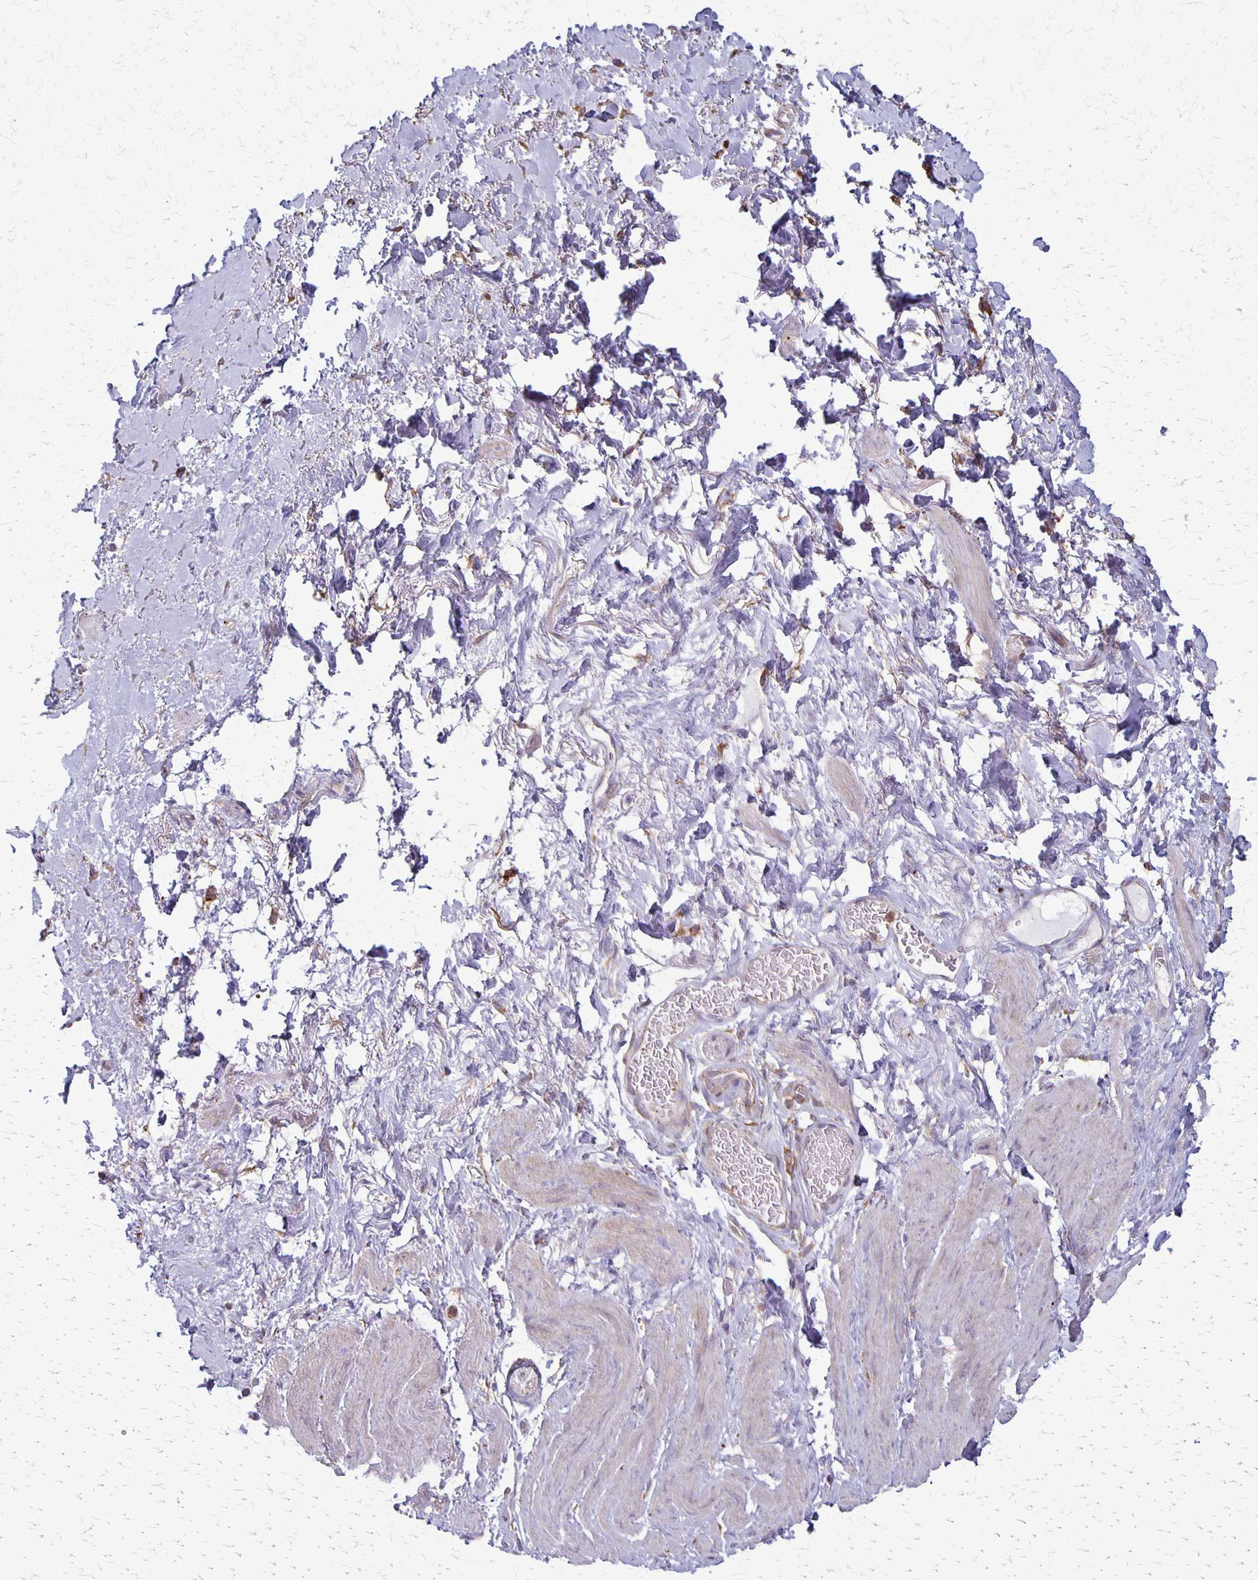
{"staining": {"intensity": "weak", "quantity": "25%-75%", "location": "cytoplasmic/membranous"}, "tissue": "adipose tissue", "cell_type": "Adipocytes", "image_type": "normal", "snomed": [{"axis": "morphology", "description": "Normal tissue, NOS"}, {"axis": "topography", "description": "Vagina"}, {"axis": "topography", "description": "Peripheral nerve tissue"}], "caption": "IHC image of unremarkable adipose tissue: human adipose tissue stained using immunohistochemistry (IHC) displays low levels of weak protein expression localized specifically in the cytoplasmic/membranous of adipocytes, appearing as a cytoplasmic/membranous brown color.", "gene": "SEPTIN5", "patient": {"sex": "female", "age": 71}}